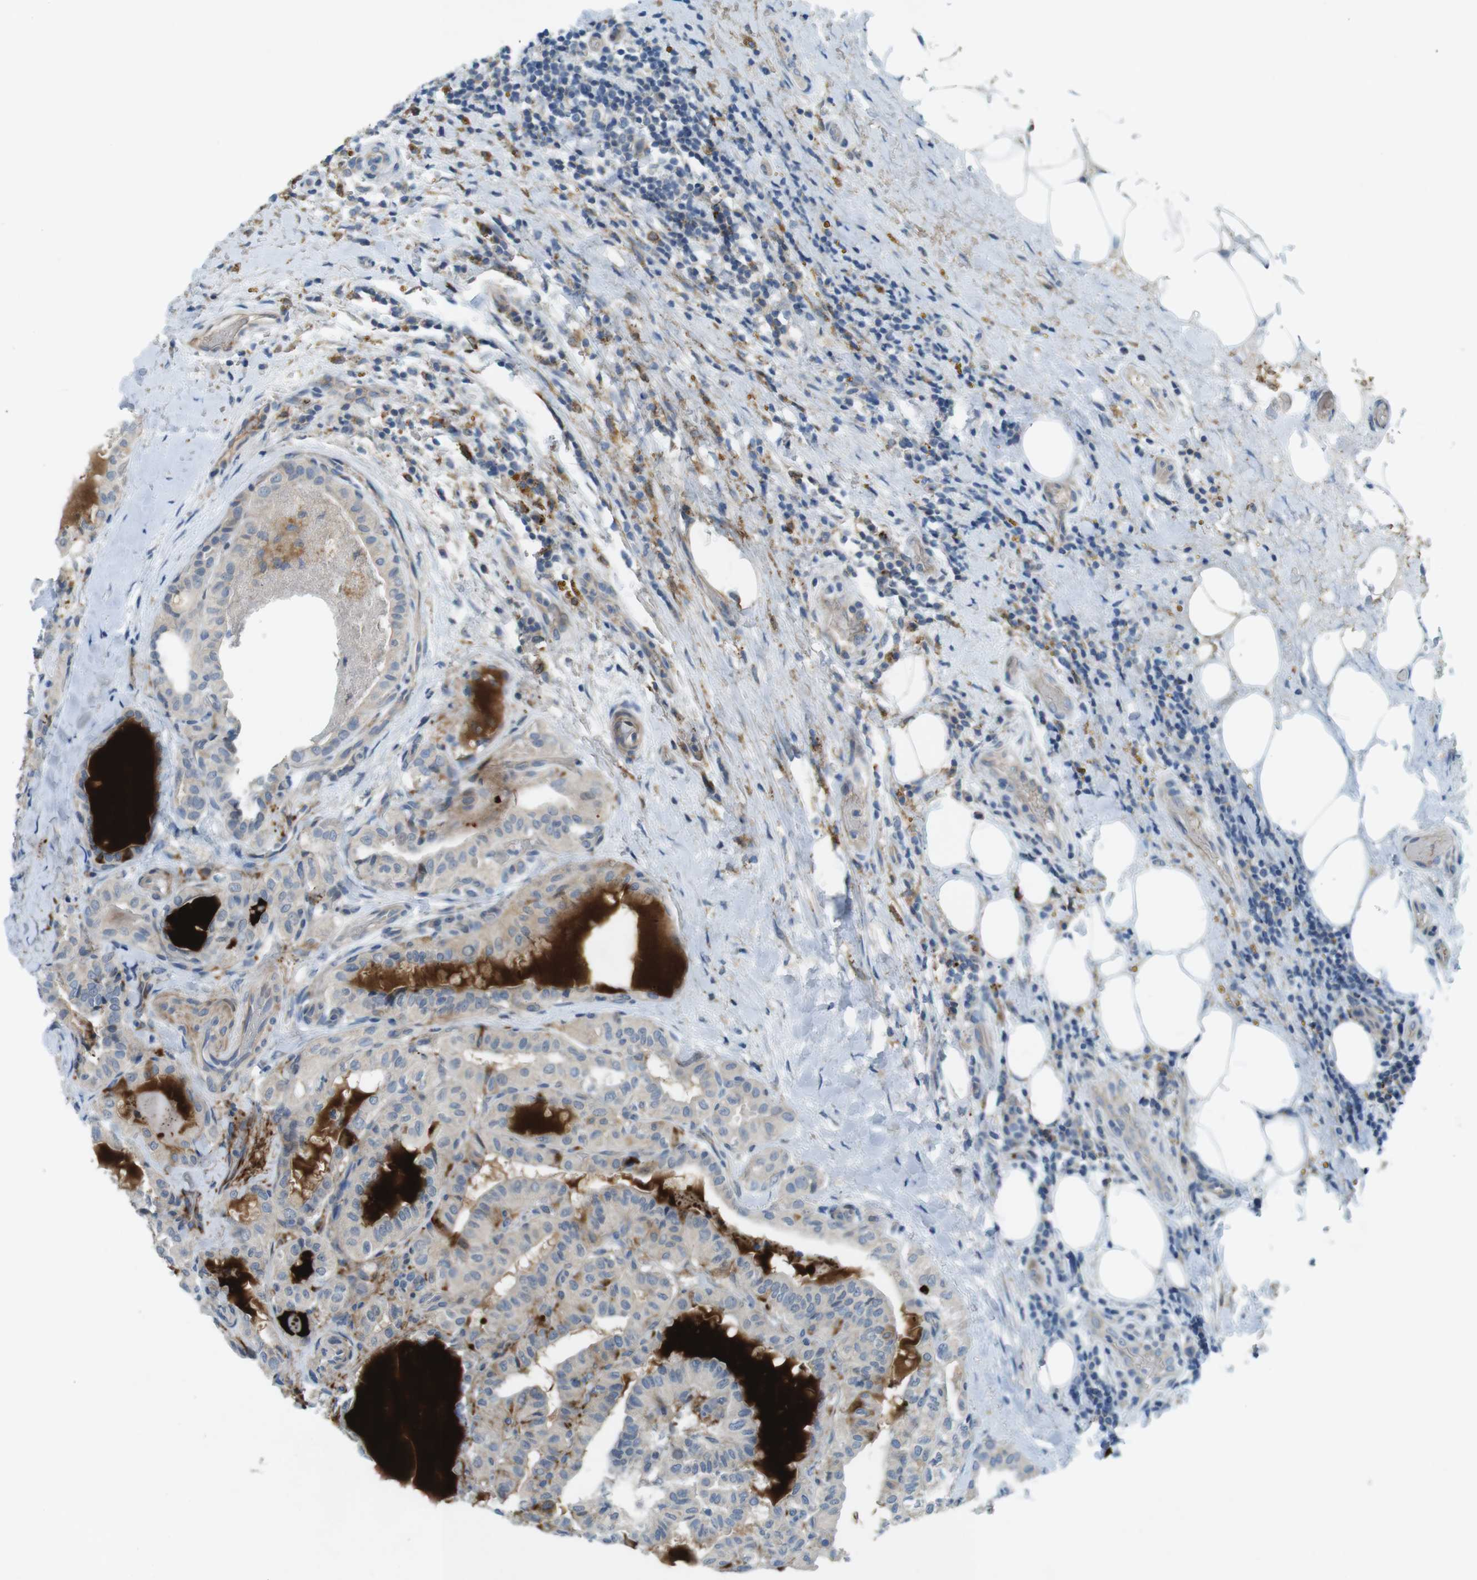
{"staining": {"intensity": "weak", "quantity": "25%-75%", "location": "cytoplasmic/membranous"}, "tissue": "thyroid cancer", "cell_type": "Tumor cells", "image_type": "cancer", "snomed": [{"axis": "morphology", "description": "Papillary adenocarcinoma, NOS"}, {"axis": "topography", "description": "Thyroid gland"}], "caption": "This is a histology image of immunohistochemistry (IHC) staining of papillary adenocarcinoma (thyroid), which shows weak staining in the cytoplasmic/membranous of tumor cells.", "gene": "TYW1", "patient": {"sex": "male", "age": 77}}